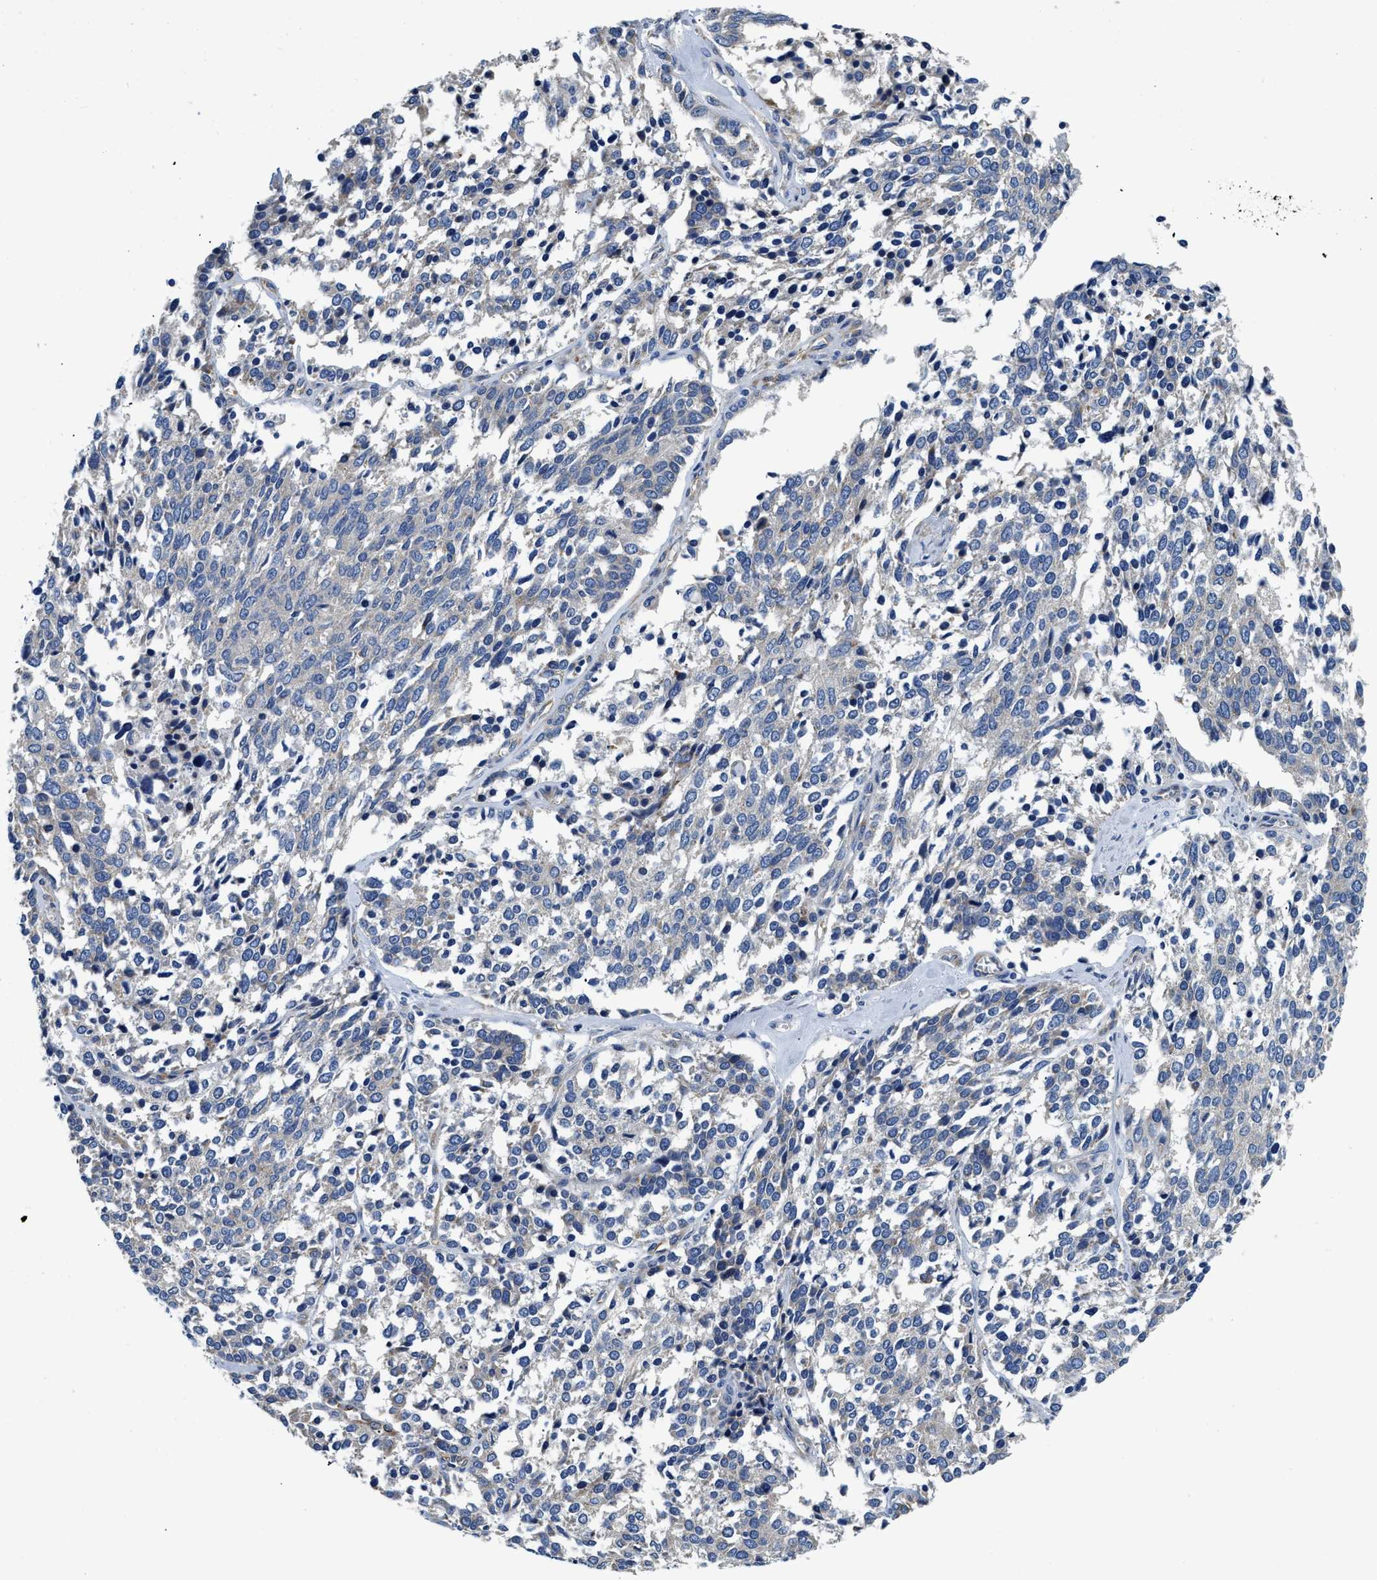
{"staining": {"intensity": "negative", "quantity": "none", "location": "none"}, "tissue": "ovarian cancer", "cell_type": "Tumor cells", "image_type": "cancer", "snomed": [{"axis": "morphology", "description": "Cystadenocarcinoma, serous, NOS"}, {"axis": "topography", "description": "Ovary"}], "caption": "Protein analysis of ovarian serous cystadenocarcinoma shows no significant staining in tumor cells.", "gene": "CSDE1", "patient": {"sex": "female", "age": 44}}